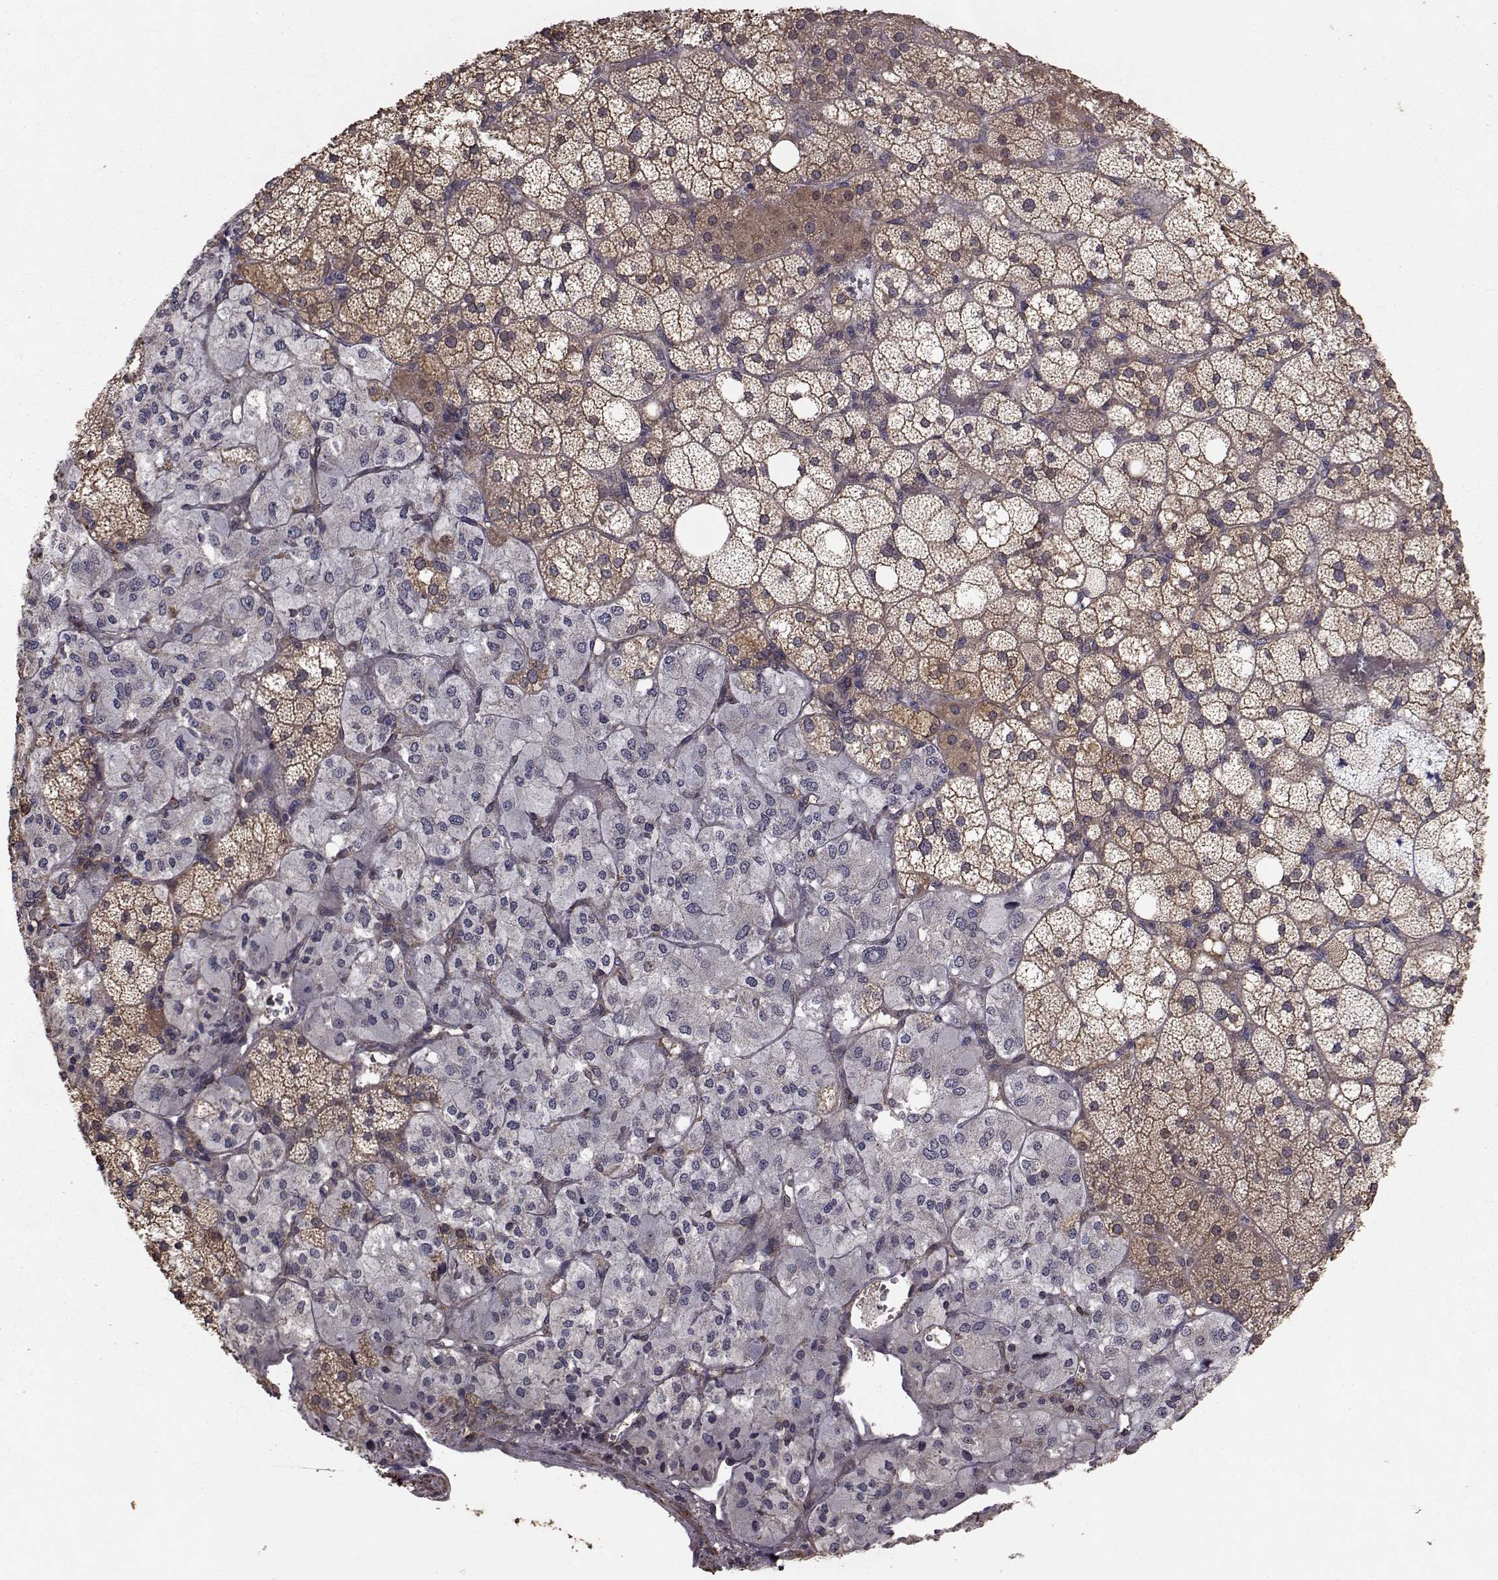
{"staining": {"intensity": "strong", "quantity": "<25%", "location": "cytoplasmic/membranous"}, "tissue": "adrenal gland", "cell_type": "Glandular cells", "image_type": "normal", "snomed": [{"axis": "morphology", "description": "Normal tissue, NOS"}, {"axis": "topography", "description": "Adrenal gland"}], "caption": "A brown stain shows strong cytoplasmic/membranous staining of a protein in glandular cells of unremarkable human adrenal gland.", "gene": "TRIP10", "patient": {"sex": "male", "age": 53}}